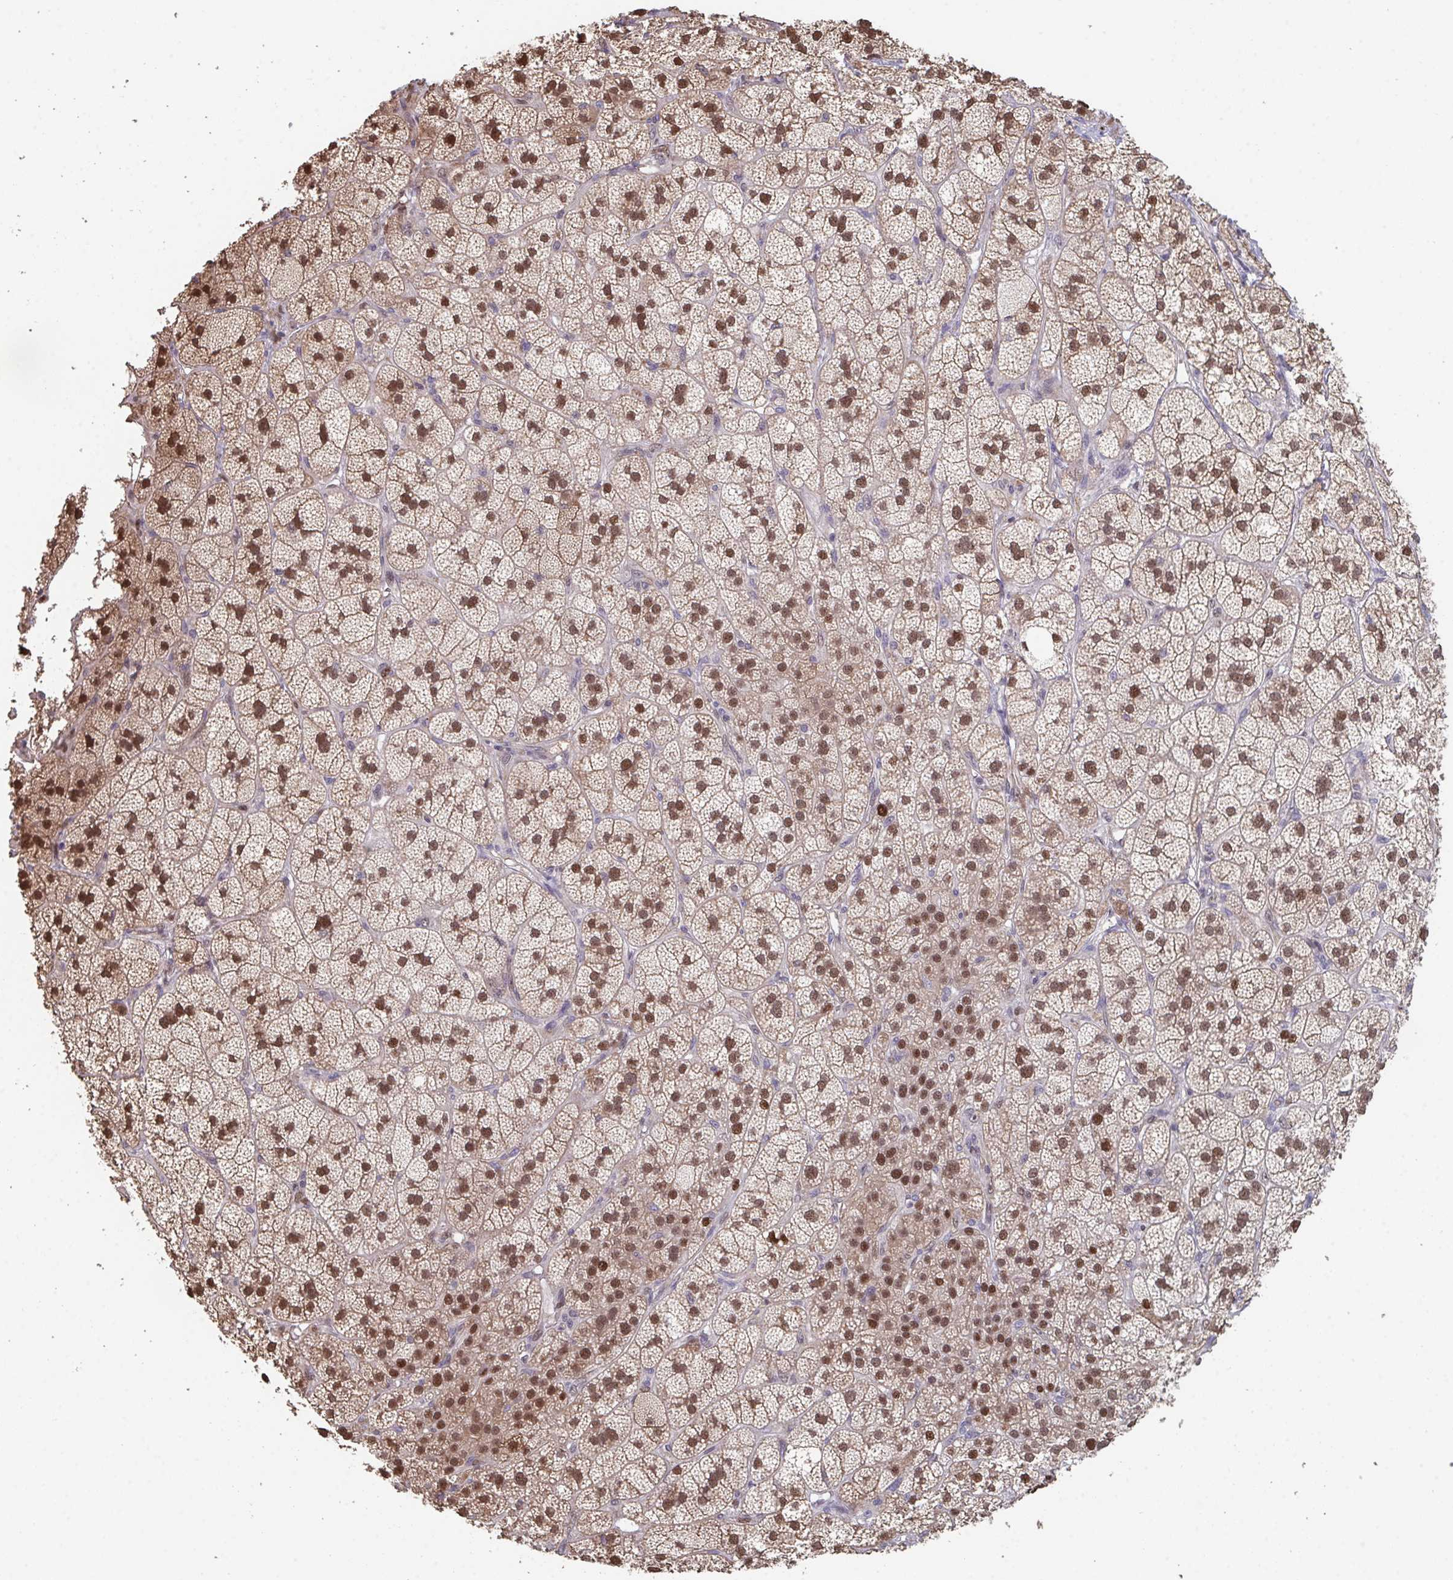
{"staining": {"intensity": "strong", "quantity": ">75%", "location": "nuclear"}, "tissue": "adrenal gland", "cell_type": "Glandular cells", "image_type": "normal", "snomed": [{"axis": "morphology", "description": "Normal tissue, NOS"}, {"axis": "topography", "description": "Adrenal gland"}], "caption": "A brown stain highlights strong nuclear staining of a protein in glandular cells of unremarkable human adrenal gland. The protein is stained brown, and the nuclei are stained in blue (DAB (3,3'-diaminobenzidine) IHC with brightfield microscopy, high magnification).", "gene": "ACD", "patient": {"sex": "female", "age": 60}}